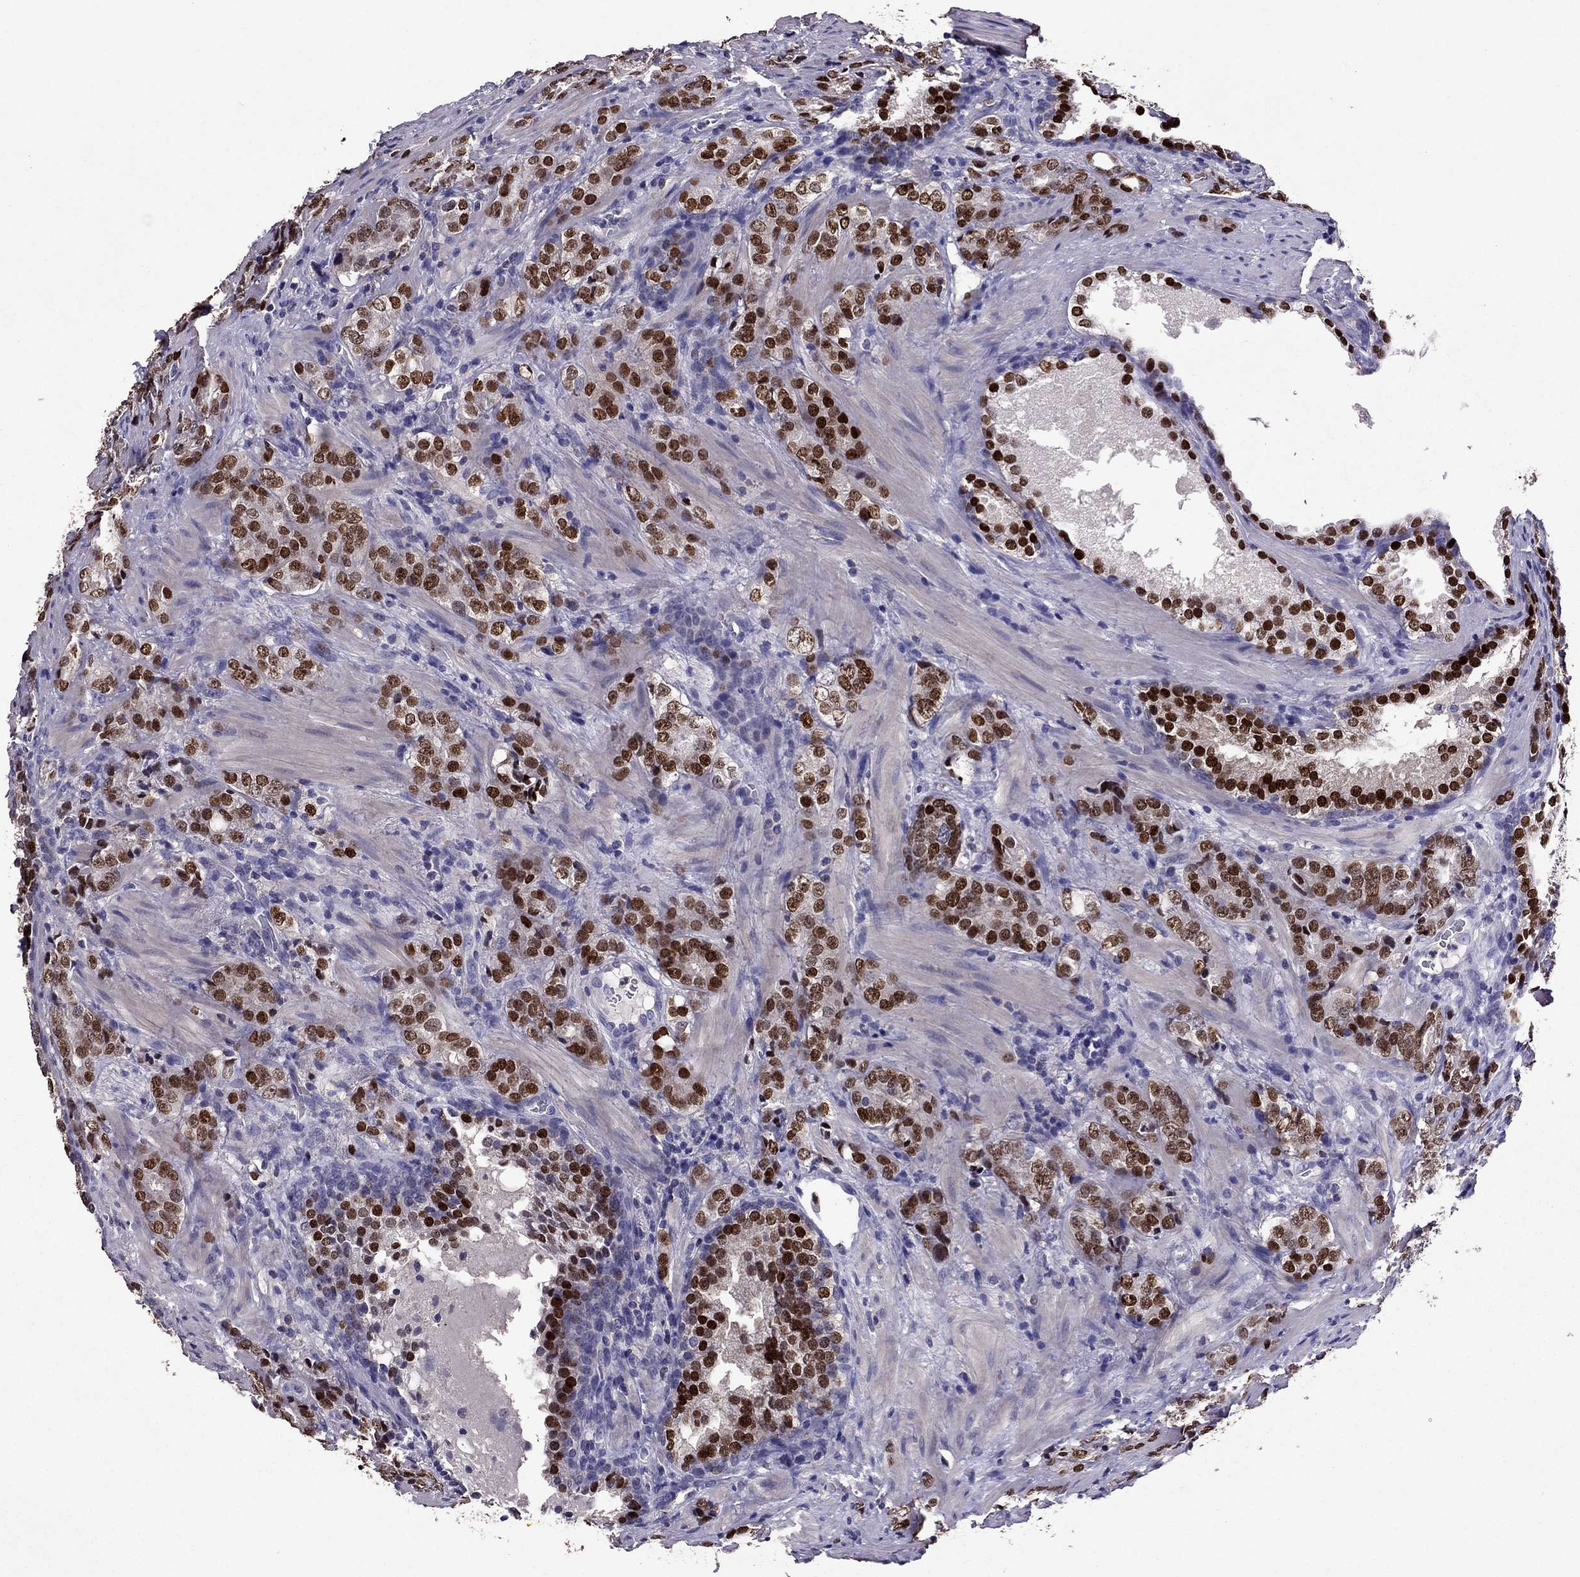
{"staining": {"intensity": "strong", "quantity": ">75%", "location": "nuclear"}, "tissue": "prostate cancer", "cell_type": "Tumor cells", "image_type": "cancer", "snomed": [{"axis": "morphology", "description": "Adenocarcinoma, NOS"}, {"axis": "topography", "description": "Prostate and seminal vesicle, NOS"}], "caption": "Prostate cancer (adenocarcinoma) was stained to show a protein in brown. There is high levels of strong nuclear staining in approximately >75% of tumor cells.", "gene": "NKX3-1", "patient": {"sex": "male", "age": 63}}